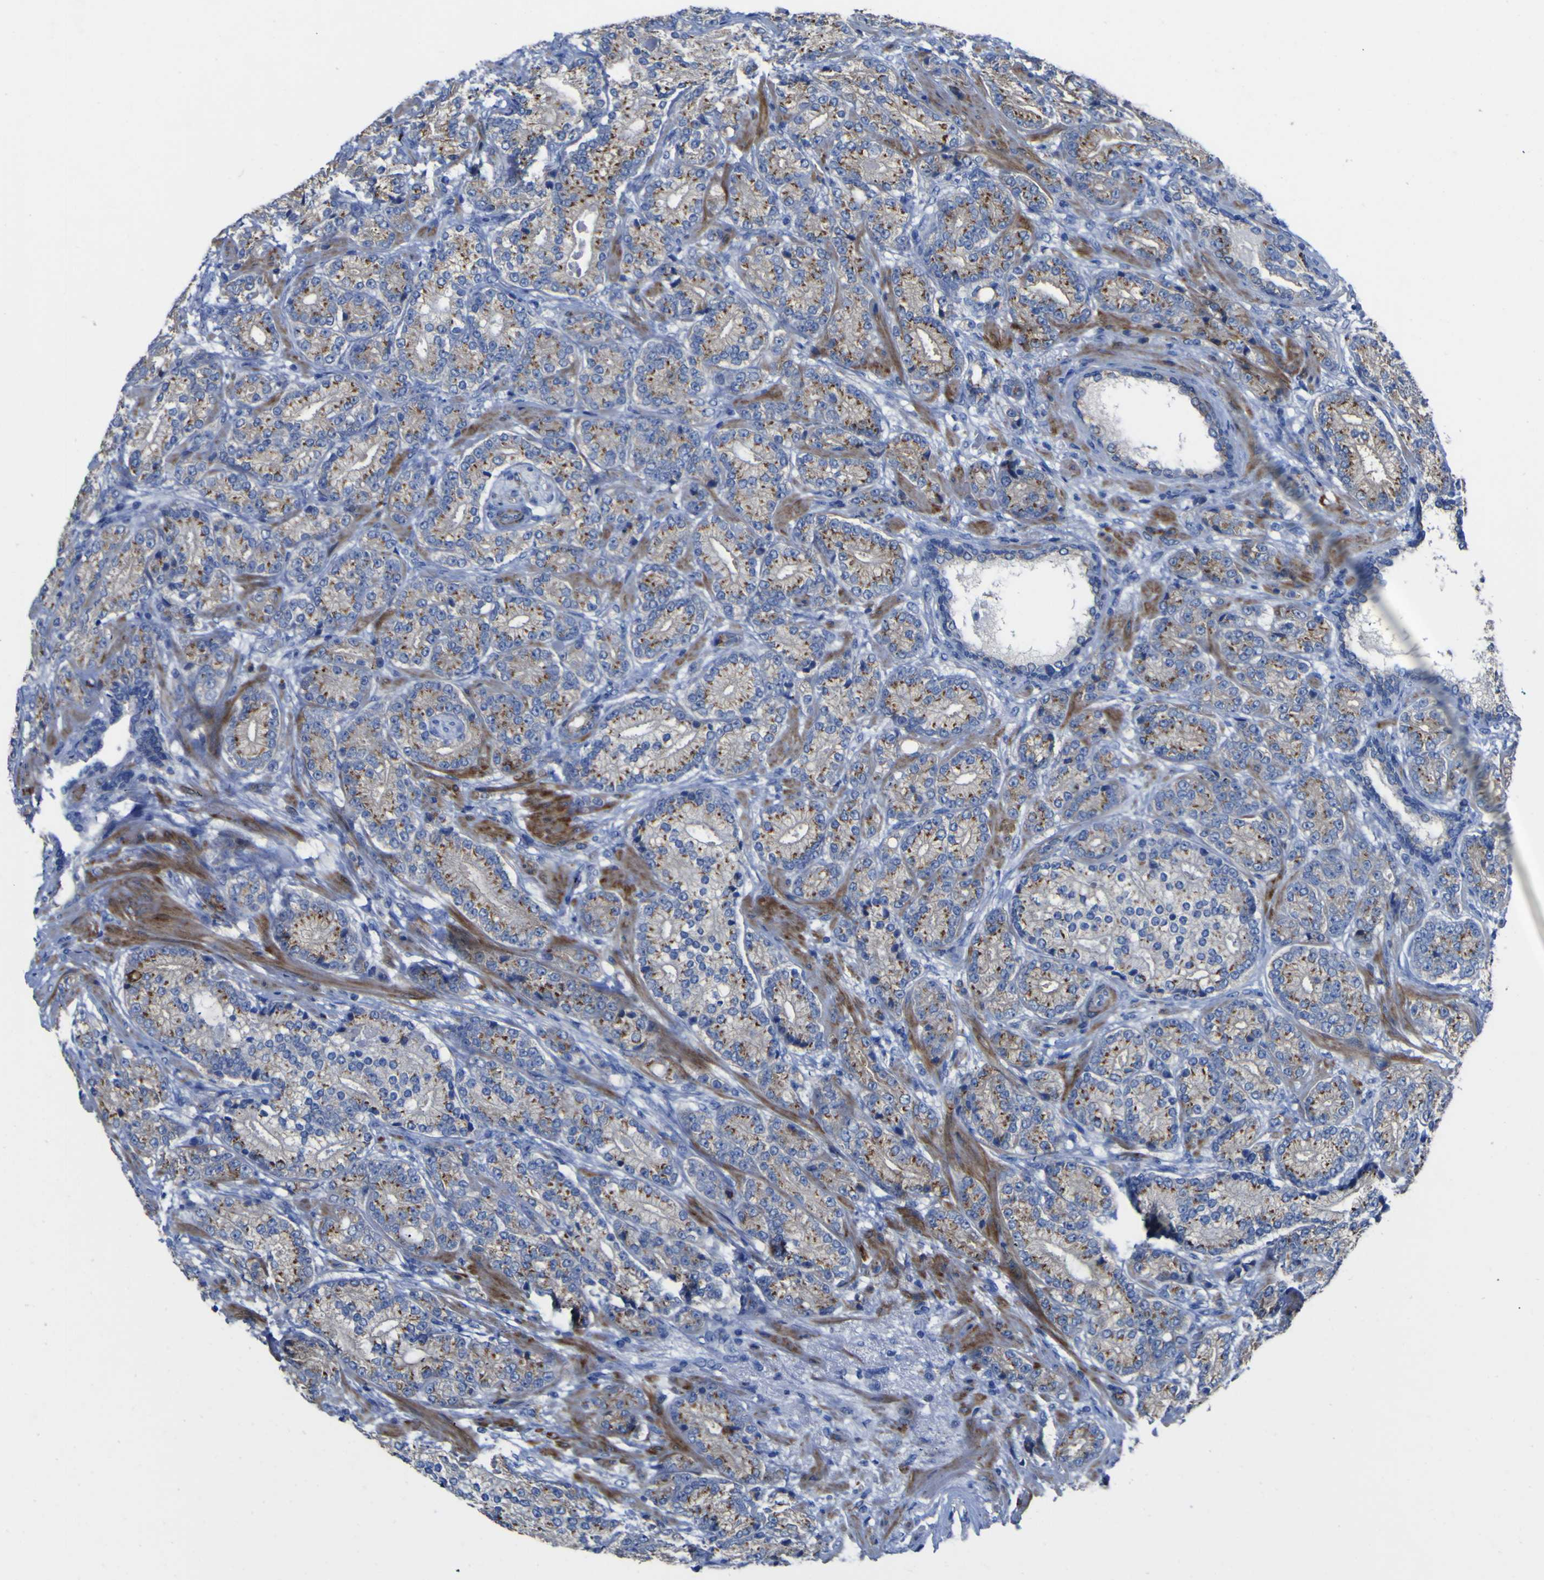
{"staining": {"intensity": "moderate", "quantity": ">75%", "location": "cytoplasmic/membranous"}, "tissue": "prostate cancer", "cell_type": "Tumor cells", "image_type": "cancer", "snomed": [{"axis": "morphology", "description": "Adenocarcinoma, High grade"}, {"axis": "topography", "description": "Prostate"}], "caption": "Immunohistochemical staining of high-grade adenocarcinoma (prostate) shows moderate cytoplasmic/membranous protein positivity in approximately >75% of tumor cells.", "gene": "AGO4", "patient": {"sex": "male", "age": 61}}